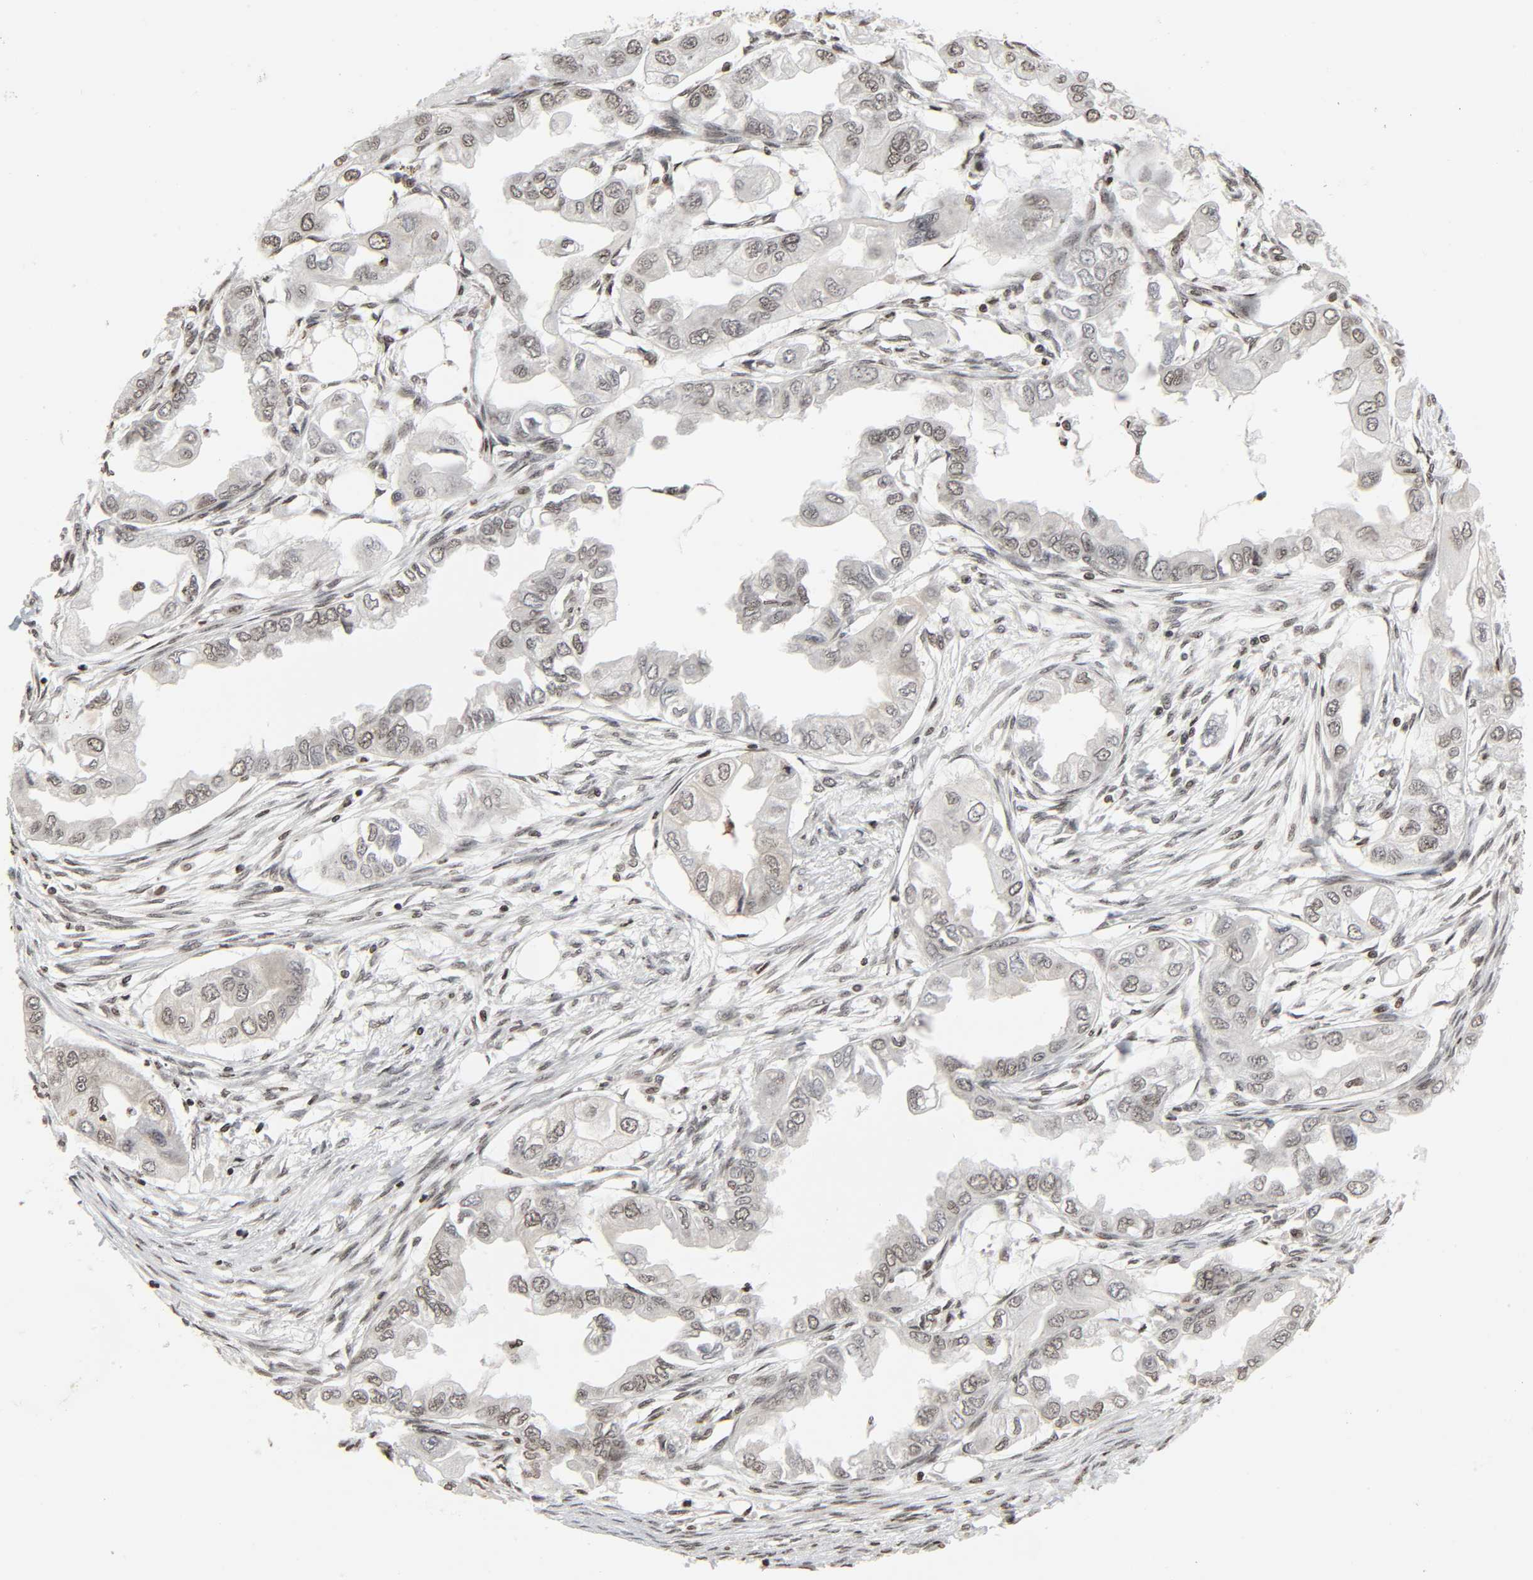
{"staining": {"intensity": "weak", "quantity": ">75%", "location": "nuclear"}, "tissue": "endometrial cancer", "cell_type": "Tumor cells", "image_type": "cancer", "snomed": [{"axis": "morphology", "description": "Adenocarcinoma, NOS"}, {"axis": "topography", "description": "Endometrium"}], "caption": "The immunohistochemical stain labels weak nuclear staining in tumor cells of endometrial cancer tissue.", "gene": "ELAVL1", "patient": {"sex": "female", "age": 67}}